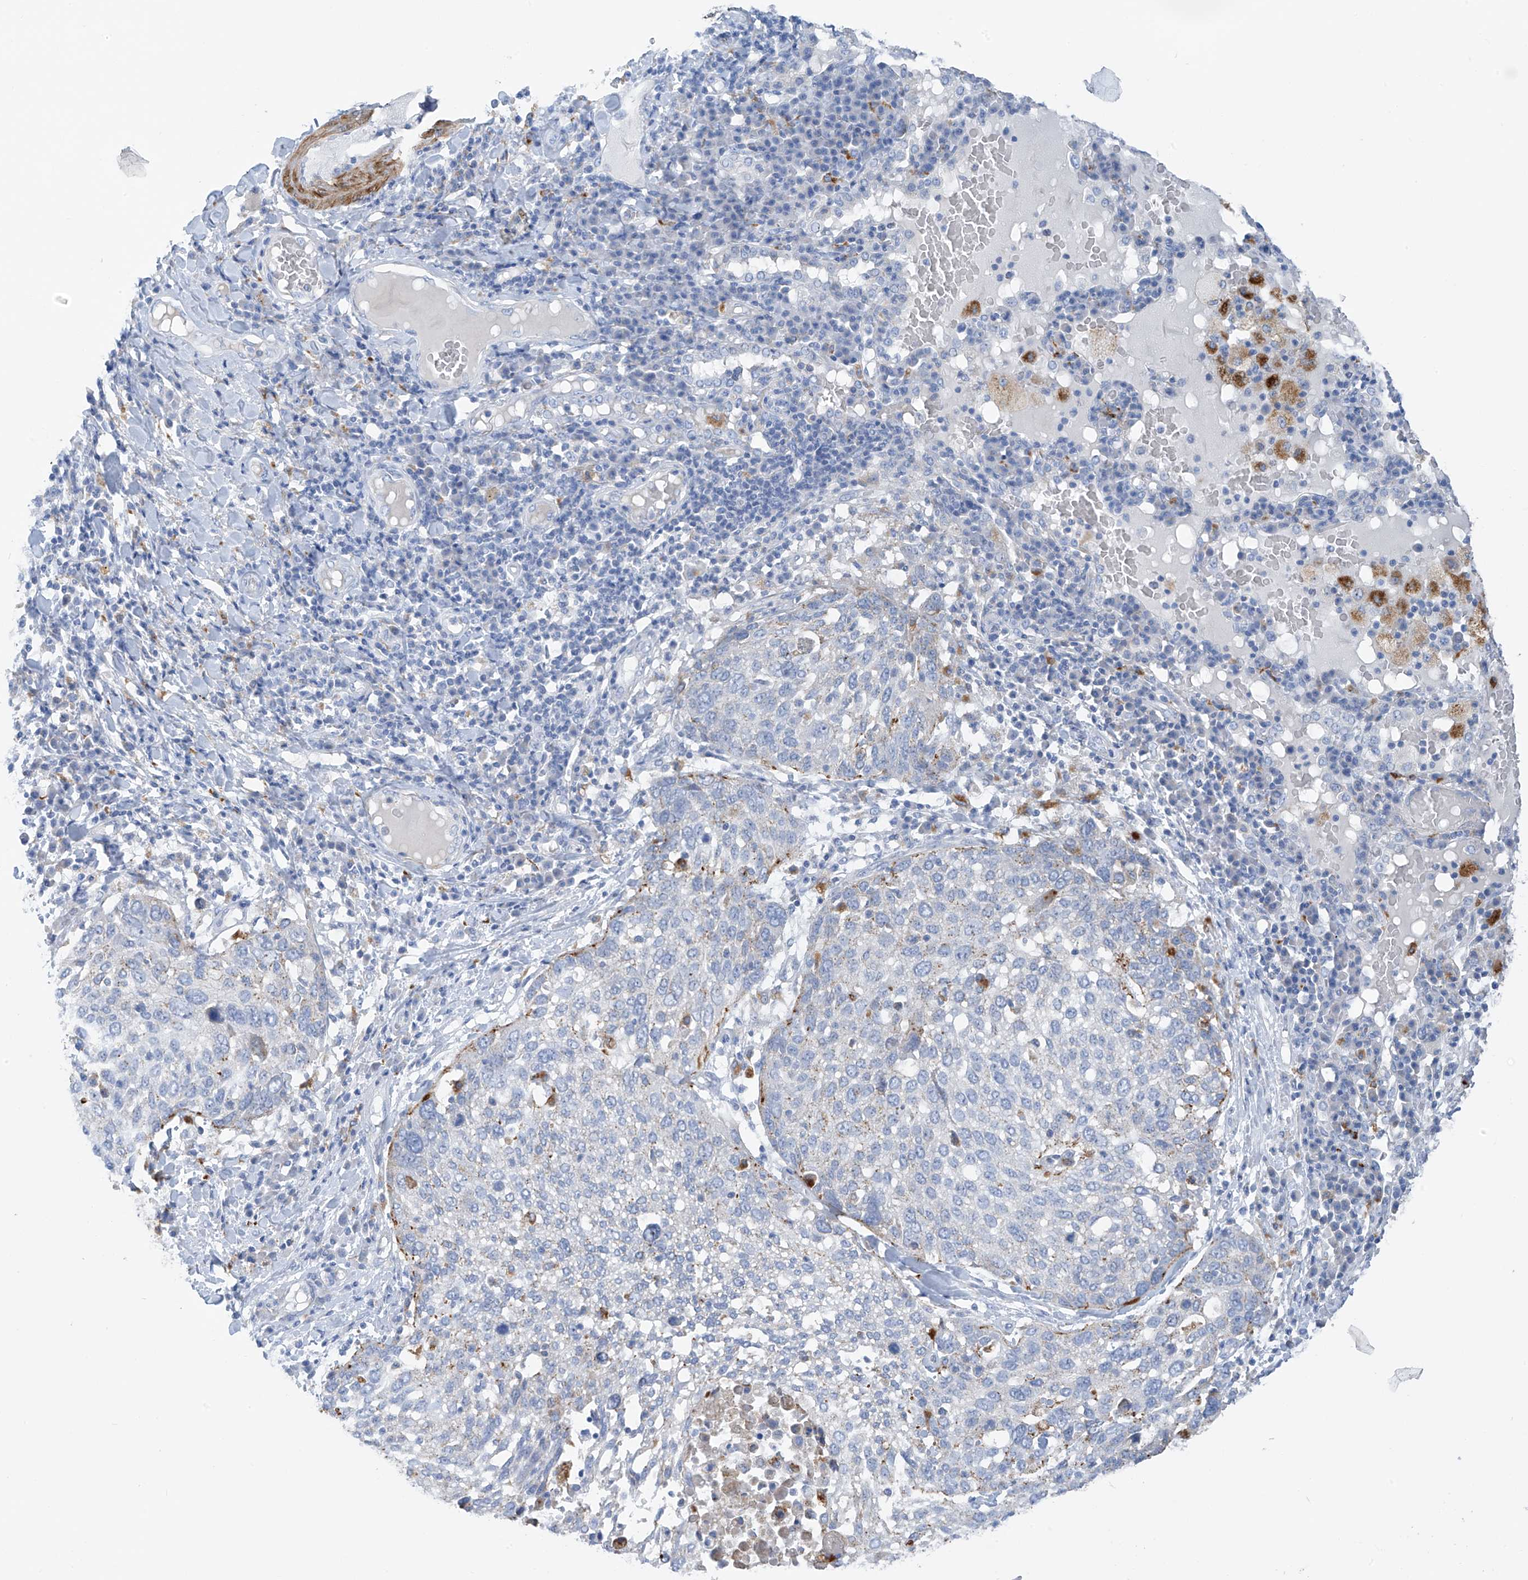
{"staining": {"intensity": "negative", "quantity": "none", "location": "none"}, "tissue": "lung cancer", "cell_type": "Tumor cells", "image_type": "cancer", "snomed": [{"axis": "morphology", "description": "Squamous cell carcinoma, NOS"}, {"axis": "topography", "description": "Lung"}], "caption": "This is a histopathology image of immunohistochemistry (IHC) staining of squamous cell carcinoma (lung), which shows no positivity in tumor cells.", "gene": "GLMP", "patient": {"sex": "male", "age": 65}}